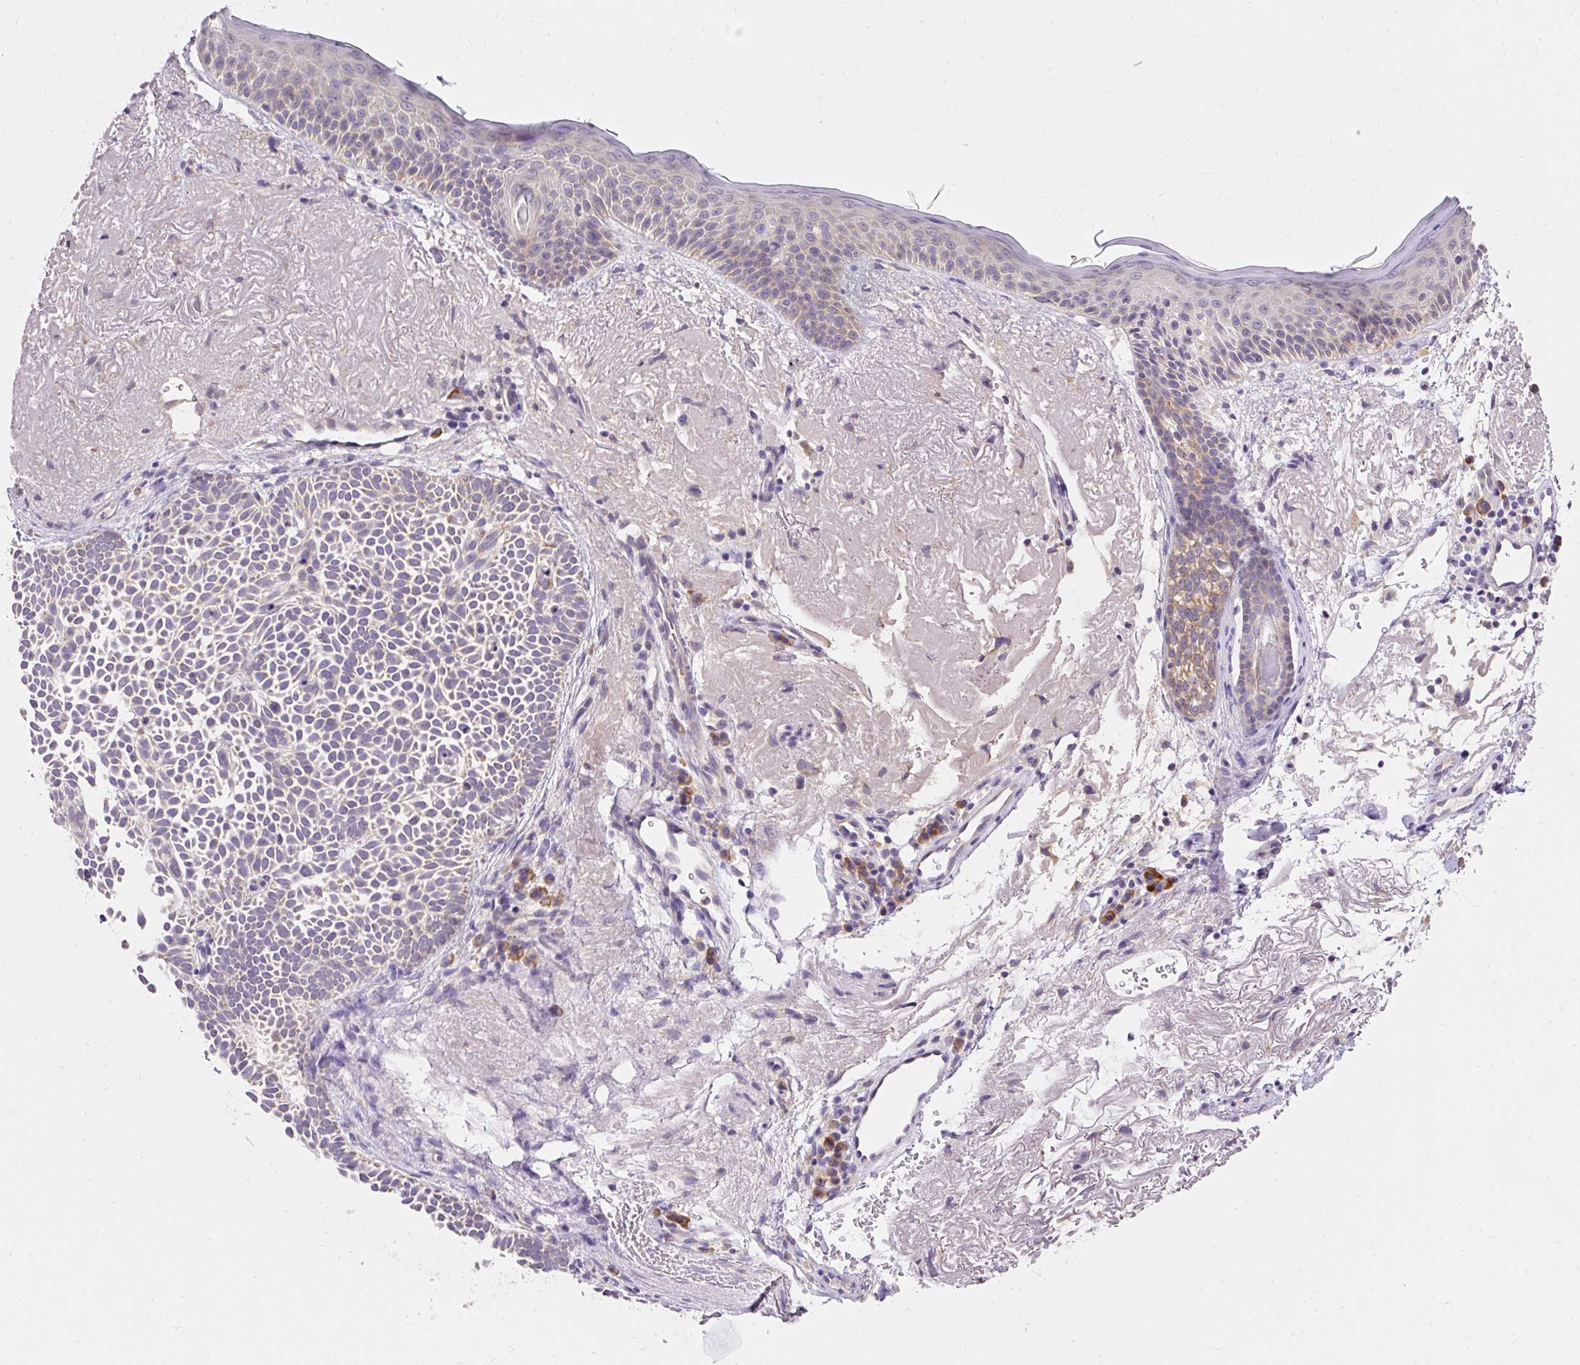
{"staining": {"intensity": "negative", "quantity": "none", "location": "none"}, "tissue": "skin cancer", "cell_type": "Tumor cells", "image_type": "cancer", "snomed": [{"axis": "morphology", "description": "Basal cell carcinoma"}, {"axis": "topography", "description": "Skin"}], "caption": "Histopathology image shows no protein expression in tumor cells of skin cancer (basal cell carcinoma) tissue.", "gene": "SEC63", "patient": {"sex": "female", "age": 77}}